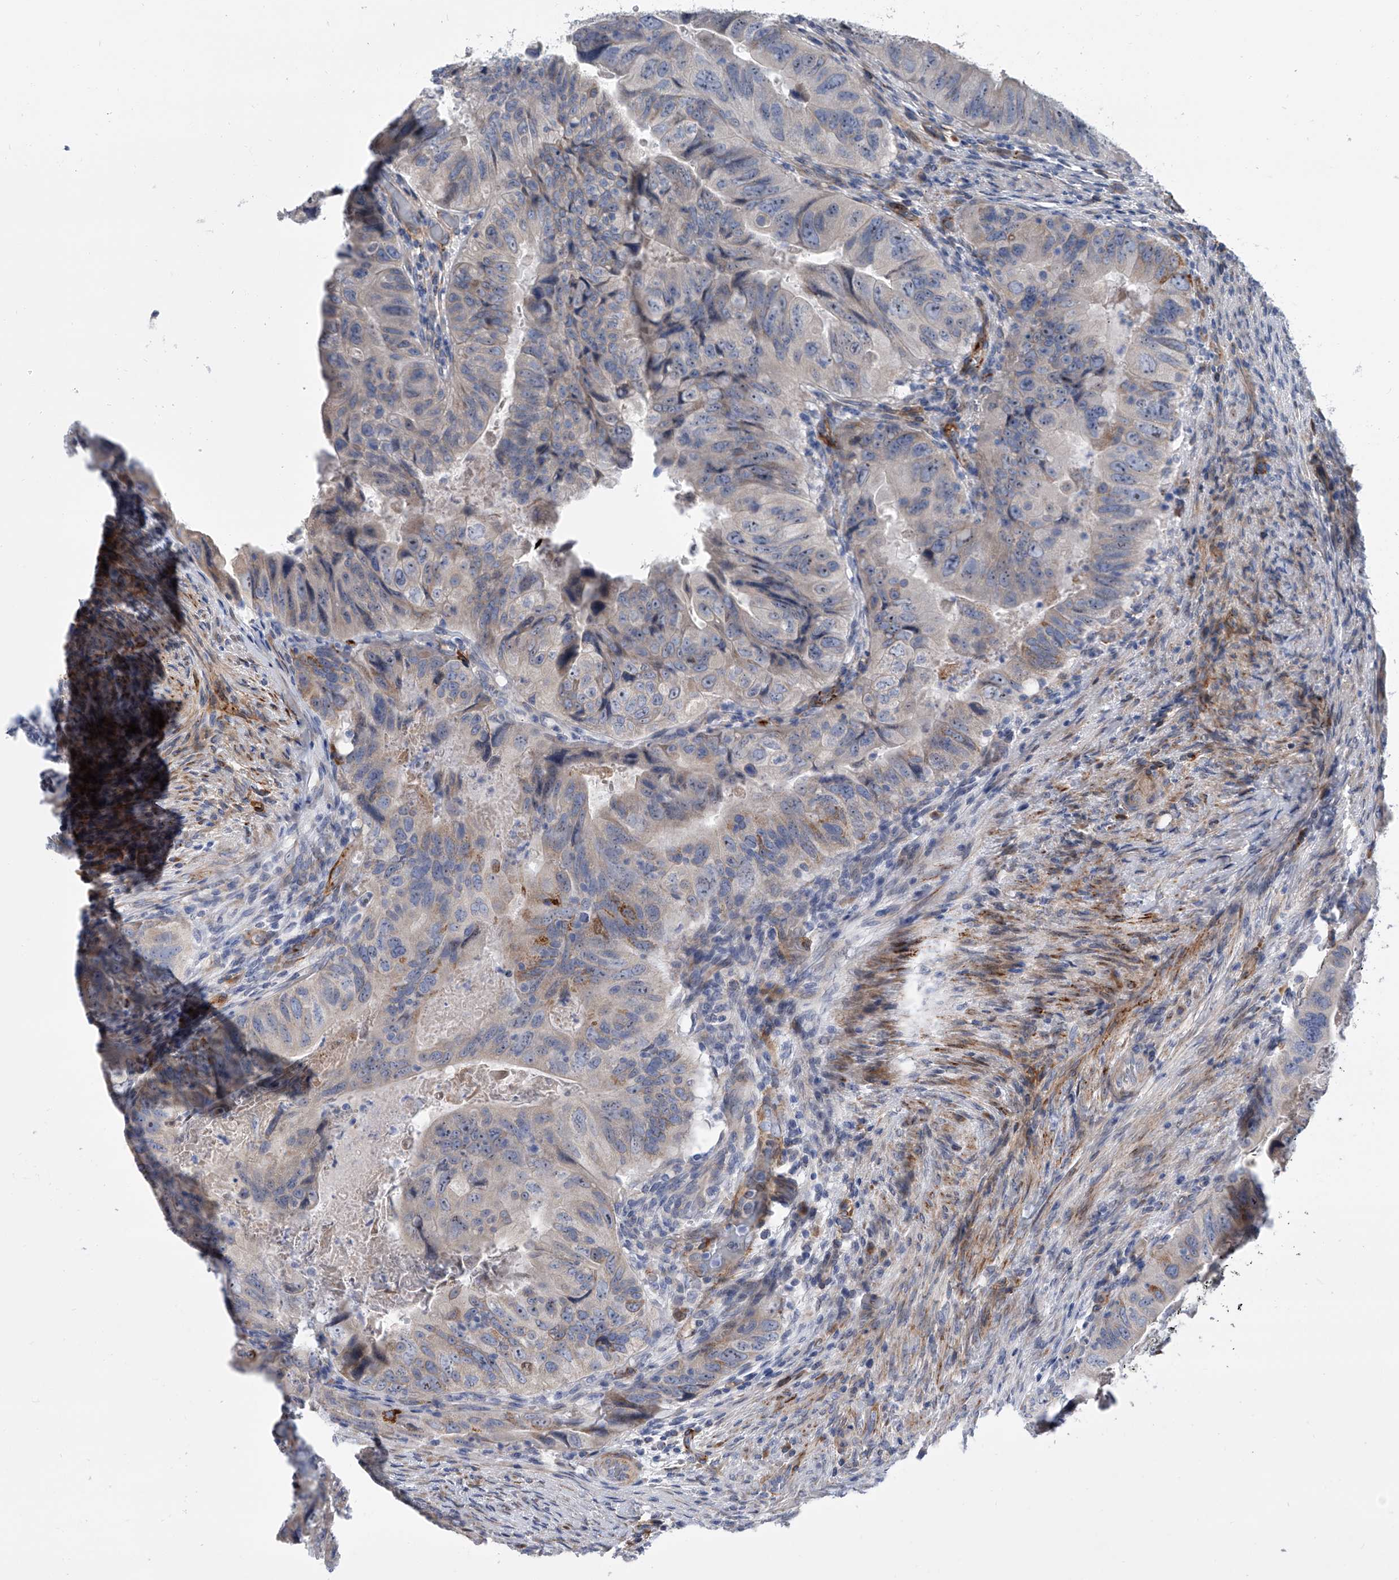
{"staining": {"intensity": "moderate", "quantity": "<25%", "location": "cytoplasmic/membranous"}, "tissue": "colorectal cancer", "cell_type": "Tumor cells", "image_type": "cancer", "snomed": [{"axis": "morphology", "description": "Adenocarcinoma, NOS"}, {"axis": "topography", "description": "Rectum"}], "caption": "Human colorectal cancer stained with a protein marker demonstrates moderate staining in tumor cells.", "gene": "ALG14", "patient": {"sex": "male", "age": 63}}